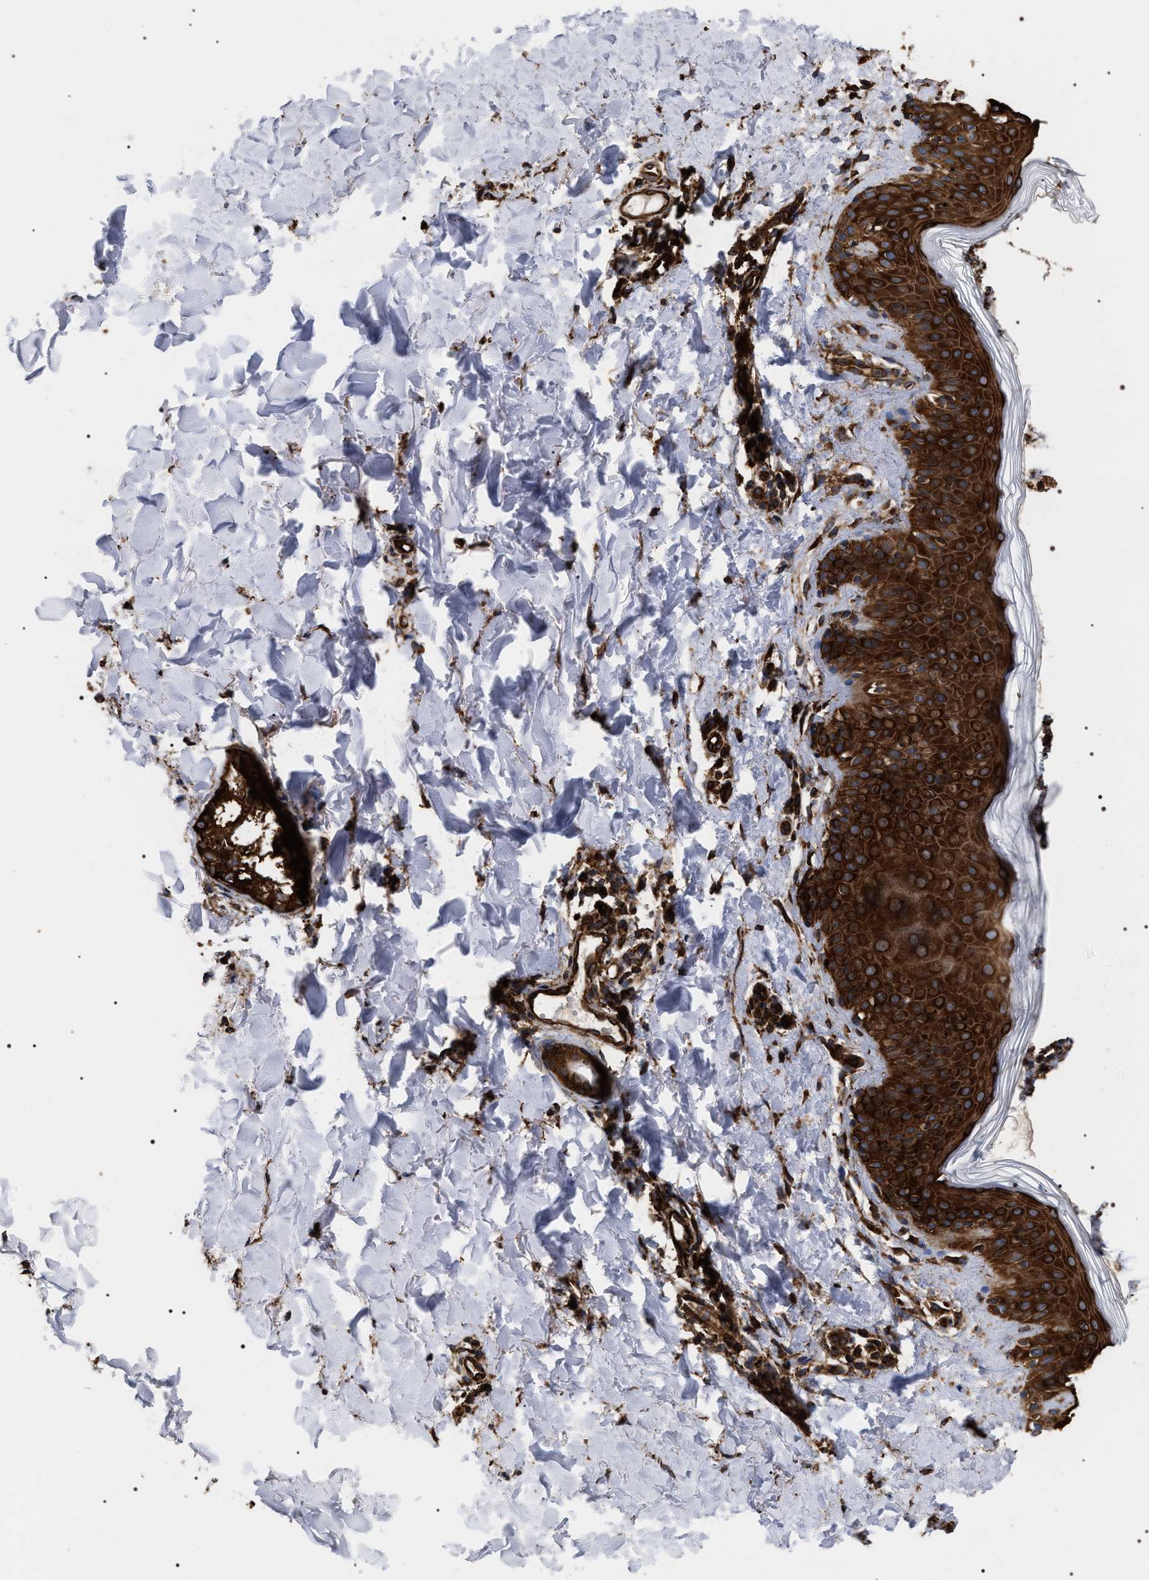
{"staining": {"intensity": "strong", "quantity": ">75%", "location": "cytoplasmic/membranous"}, "tissue": "skin", "cell_type": "Fibroblasts", "image_type": "normal", "snomed": [{"axis": "morphology", "description": "Normal tissue, NOS"}, {"axis": "topography", "description": "Skin"}], "caption": "Immunohistochemistry (IHC) image of unremarkable skin: skin stained using immunohistochemistry exhibits high levels of strong protein expression localized specifically in the cytoplasmic/membranous of fibroblasts, appearing as a cytoplasmic/membranous brown color.", "gene": "SERBP1", "patient": {"sex": "male", "age": 40}}